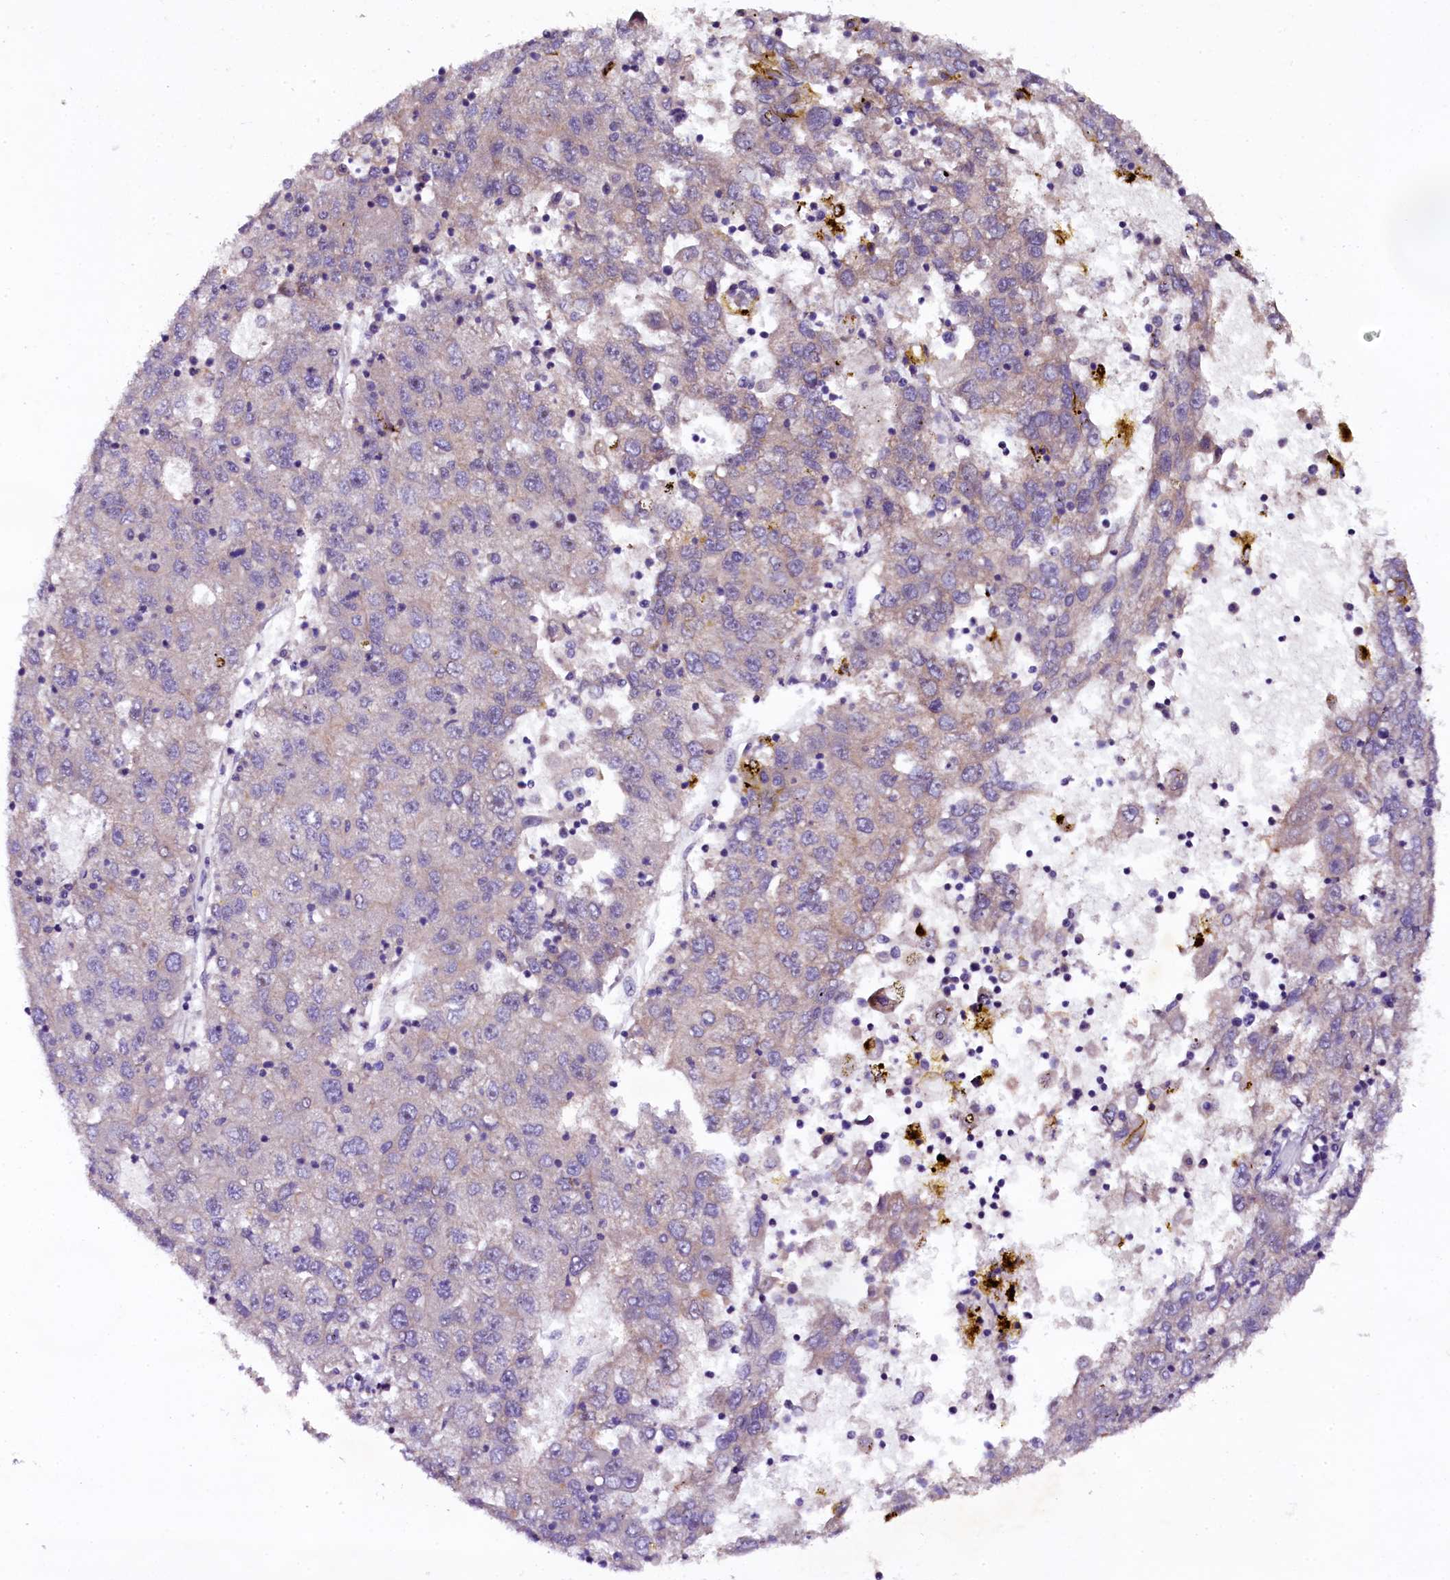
{"staining": {"intensity": "negative", "quantity": "none", "location": "none"}, "tissue": "liver cancer", "cell_type": "Tumor cells", "image_type": "cancer", "snomed": [{"axis": "morphology", "description": "Carcinoma, Hepatocellular, NOS"}, {"axis": "topography", "description": "Liver"}], "caption": "DAB (3,3'-diaminobenzidine) immunohistochemical staining of human liver cancer displays no significant staining in tumor cells. Brightfield microscopy of immunohistochemistry (IHC) stained with DAB (brown) and hematoxylin (blue), captured at high magnification.", "gene": "PLXNB1", "patient": {"sex": "male", "age": 49}}